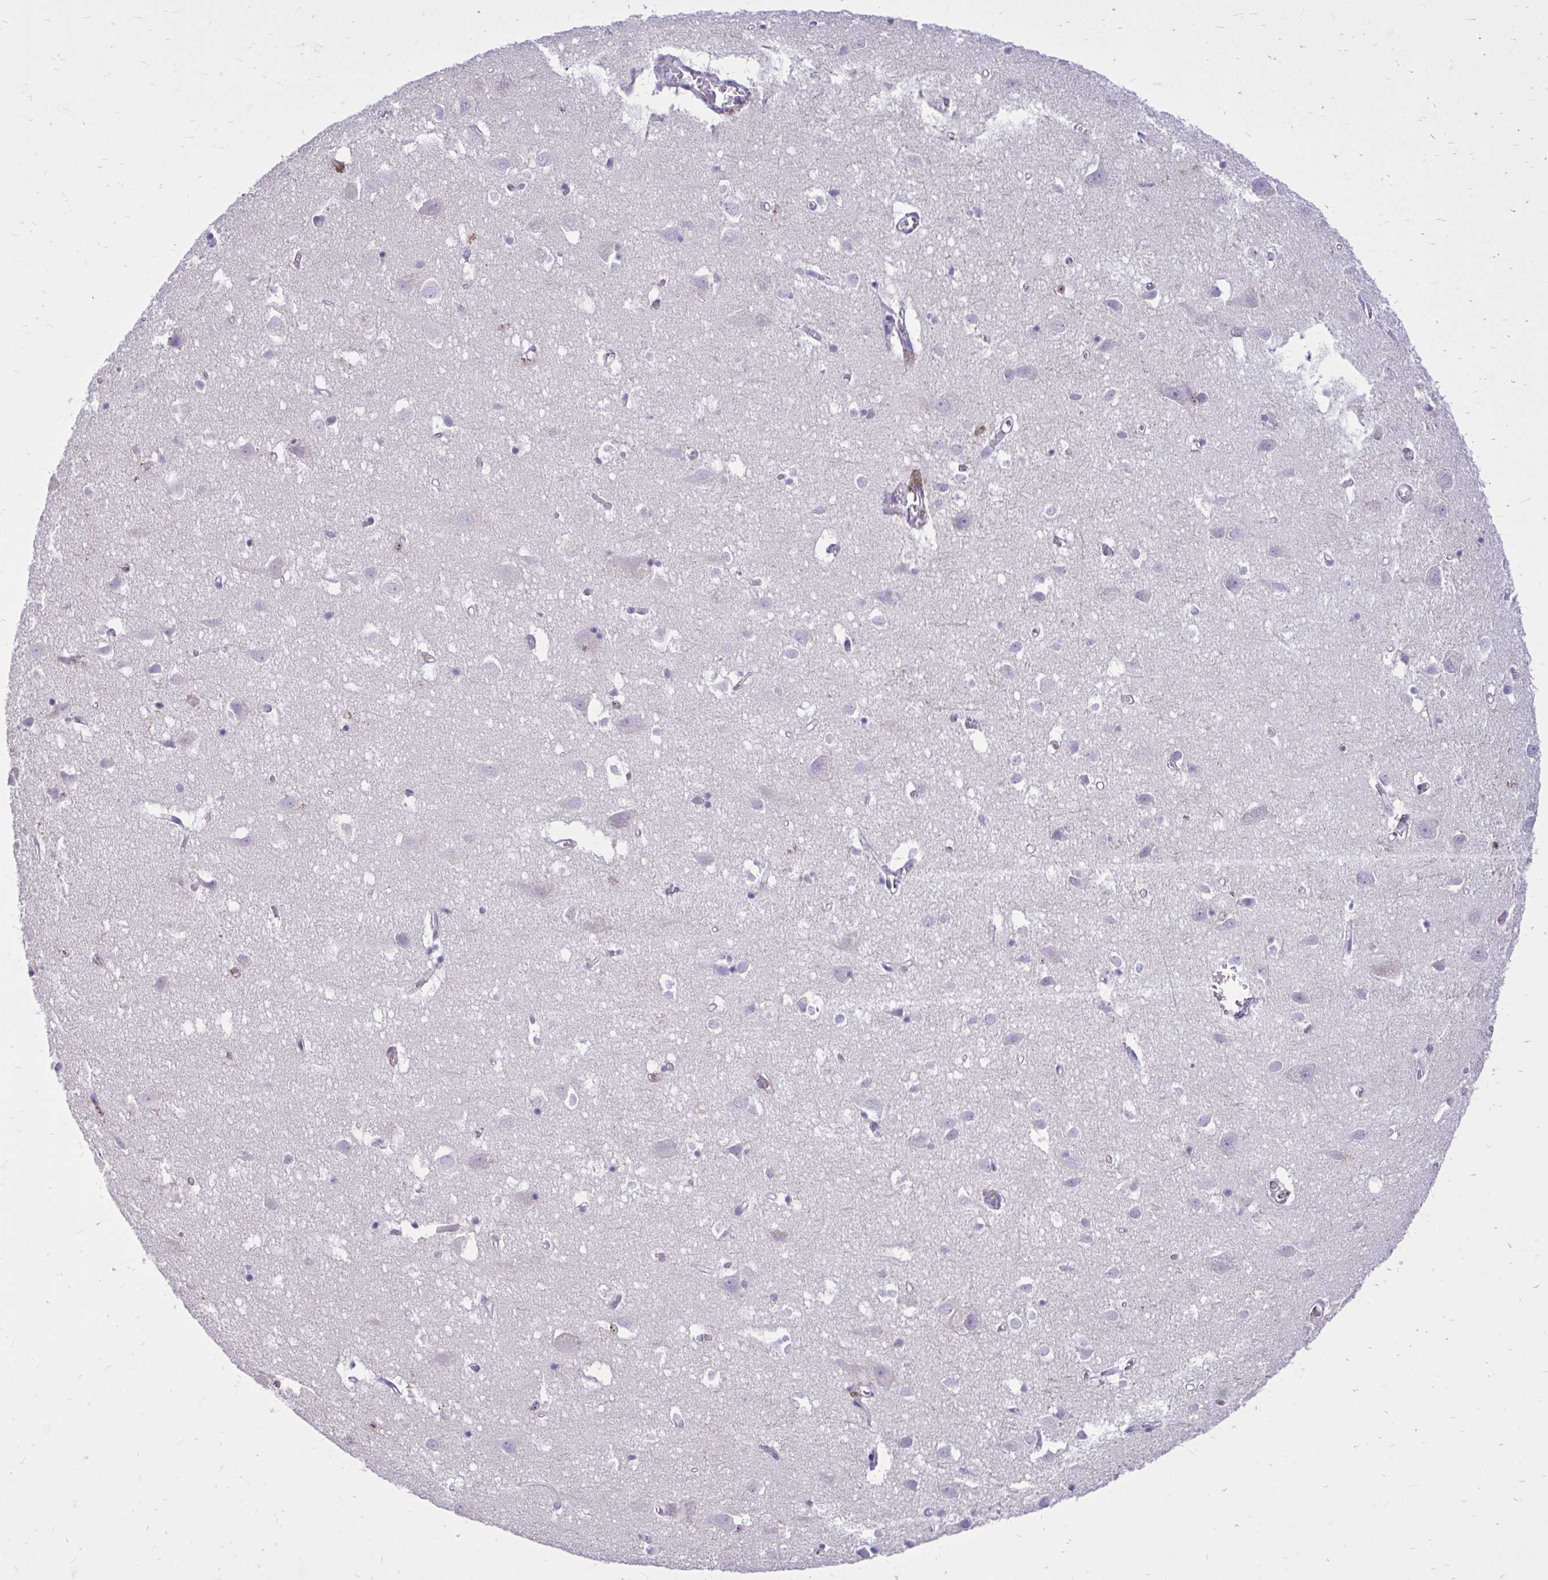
{"staining": {"intensity": "negative", "quantity": "none", "location": "none"}, "tissue": "cerebral cortex", "cell_type": "Endothelial cells", "image_type": "normal", "snomed": [{"axis": "morphology", "description": "Normal tissue, NOS"}, {"axis": "topography", "description": "Cerebral cortex"}], "caption": "DAB immunohistochemical staining of unremarkable cerebral cortex reveals no significant staining in endothelial cells. The staining is performed using DAB (3,3'-diaminobenzidine) brown chromogen with nuclei counter-stained in using hematoxylin.", "gene": "TLR7", "patient": {"sex": "male", "age": 70}}